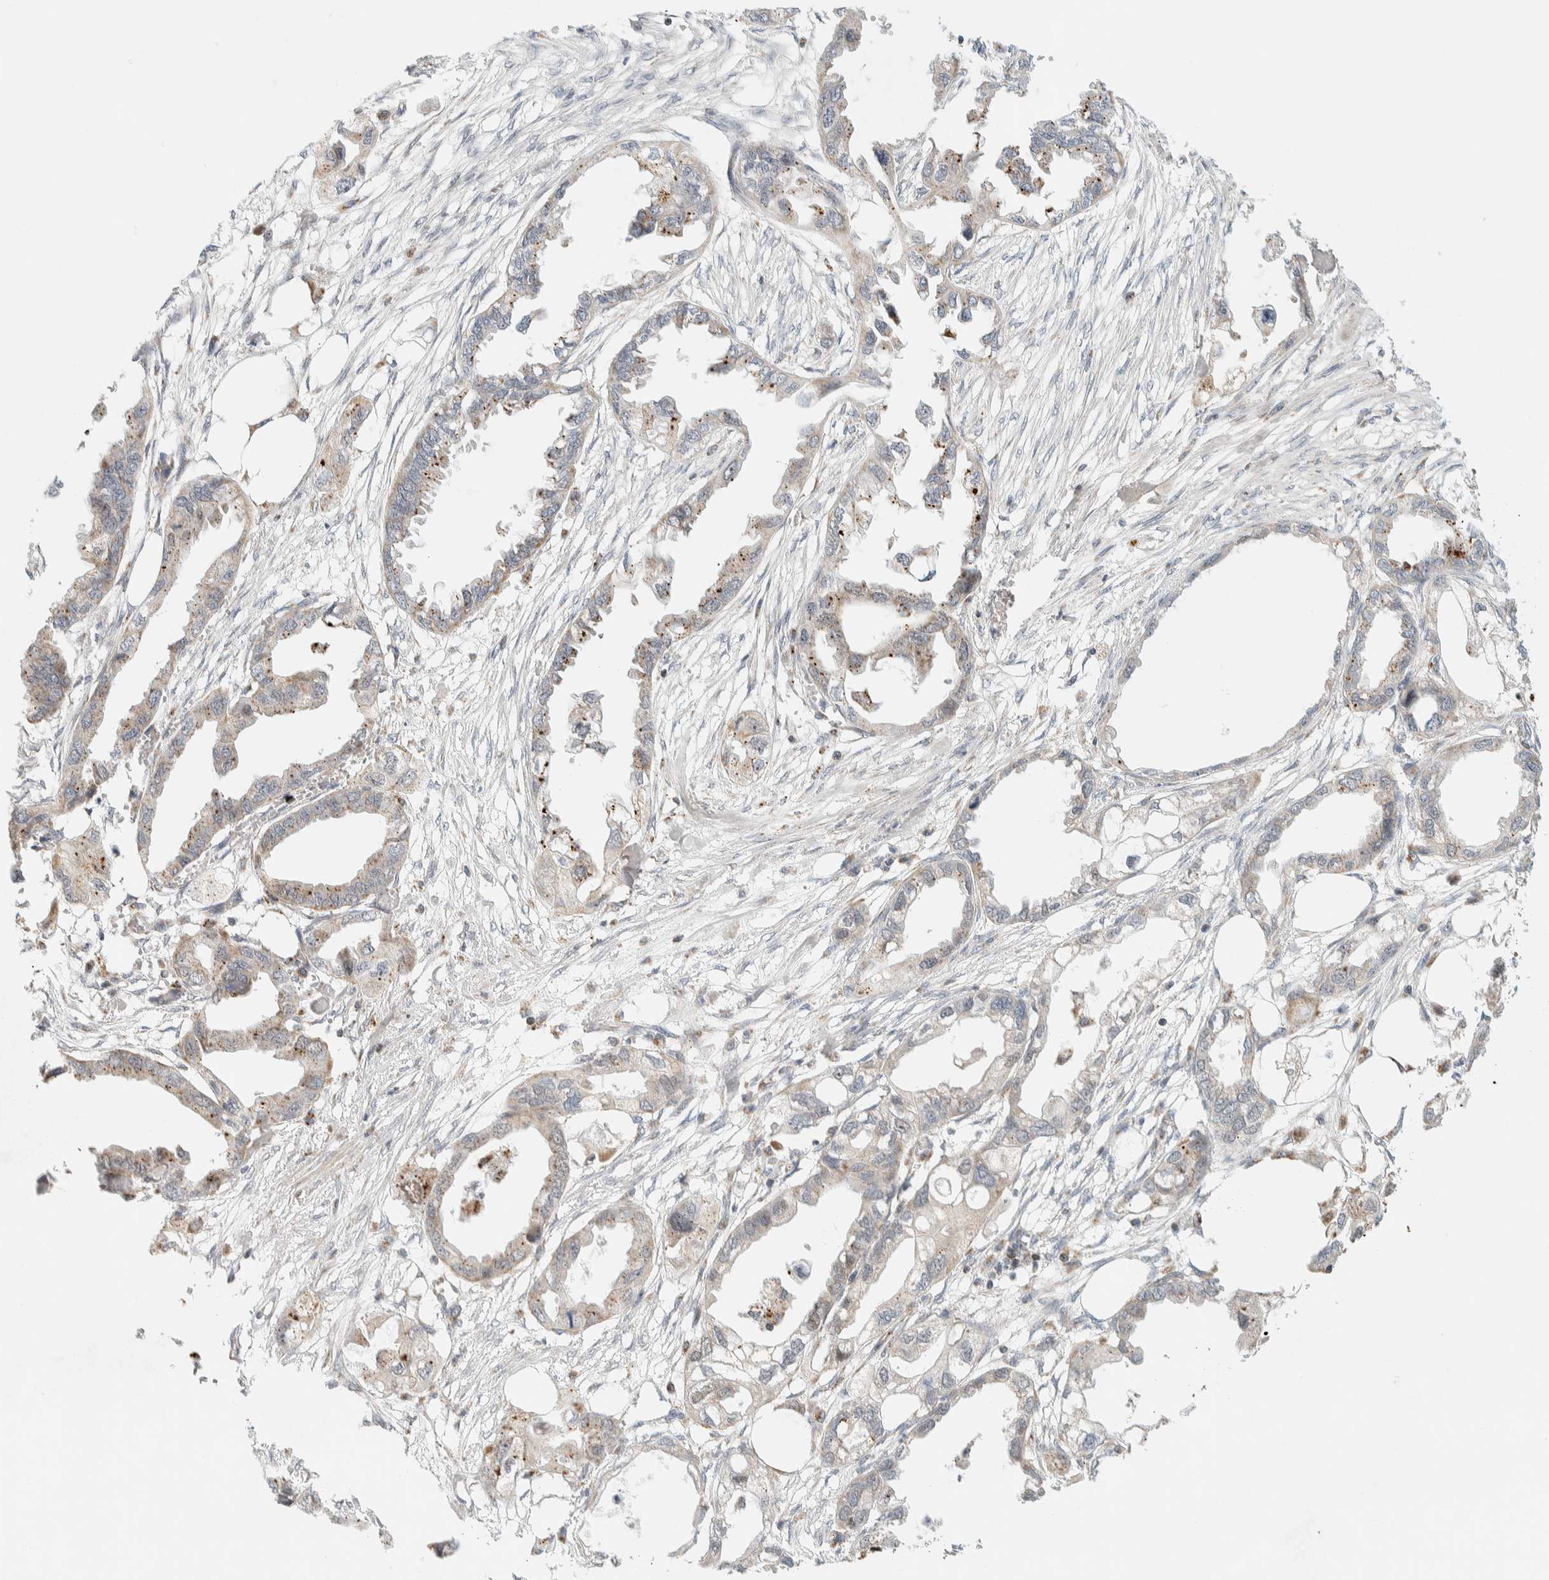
{"staining": {"intensity": "moderate", "quantity": "<25%", "location": "cytoplasmic/membranous"}, "tissue": "endometrial cancer", "cell_type": "Tumor cells", "image_type": "cancer", "snomed": [{"axis": "morphology", "description": "Adenocarcinoma, NOS"}, {"axis": "morphology", "description": "Adenocarcinoma, metastatic, NOS"}, {"axis": "topography", "description": "Adipose tissue"}, {"axis": "topography", "description": "Endometrium"}], "caption": "Endometrial cancer (adenocarcinoma) stained with a brown dye displays moderate cytoplasmic/membranous positive expression in approximately <25% of tumor cells.", "gene": "TSPAN32", "patient": {"sex": "female", "age": 67}}